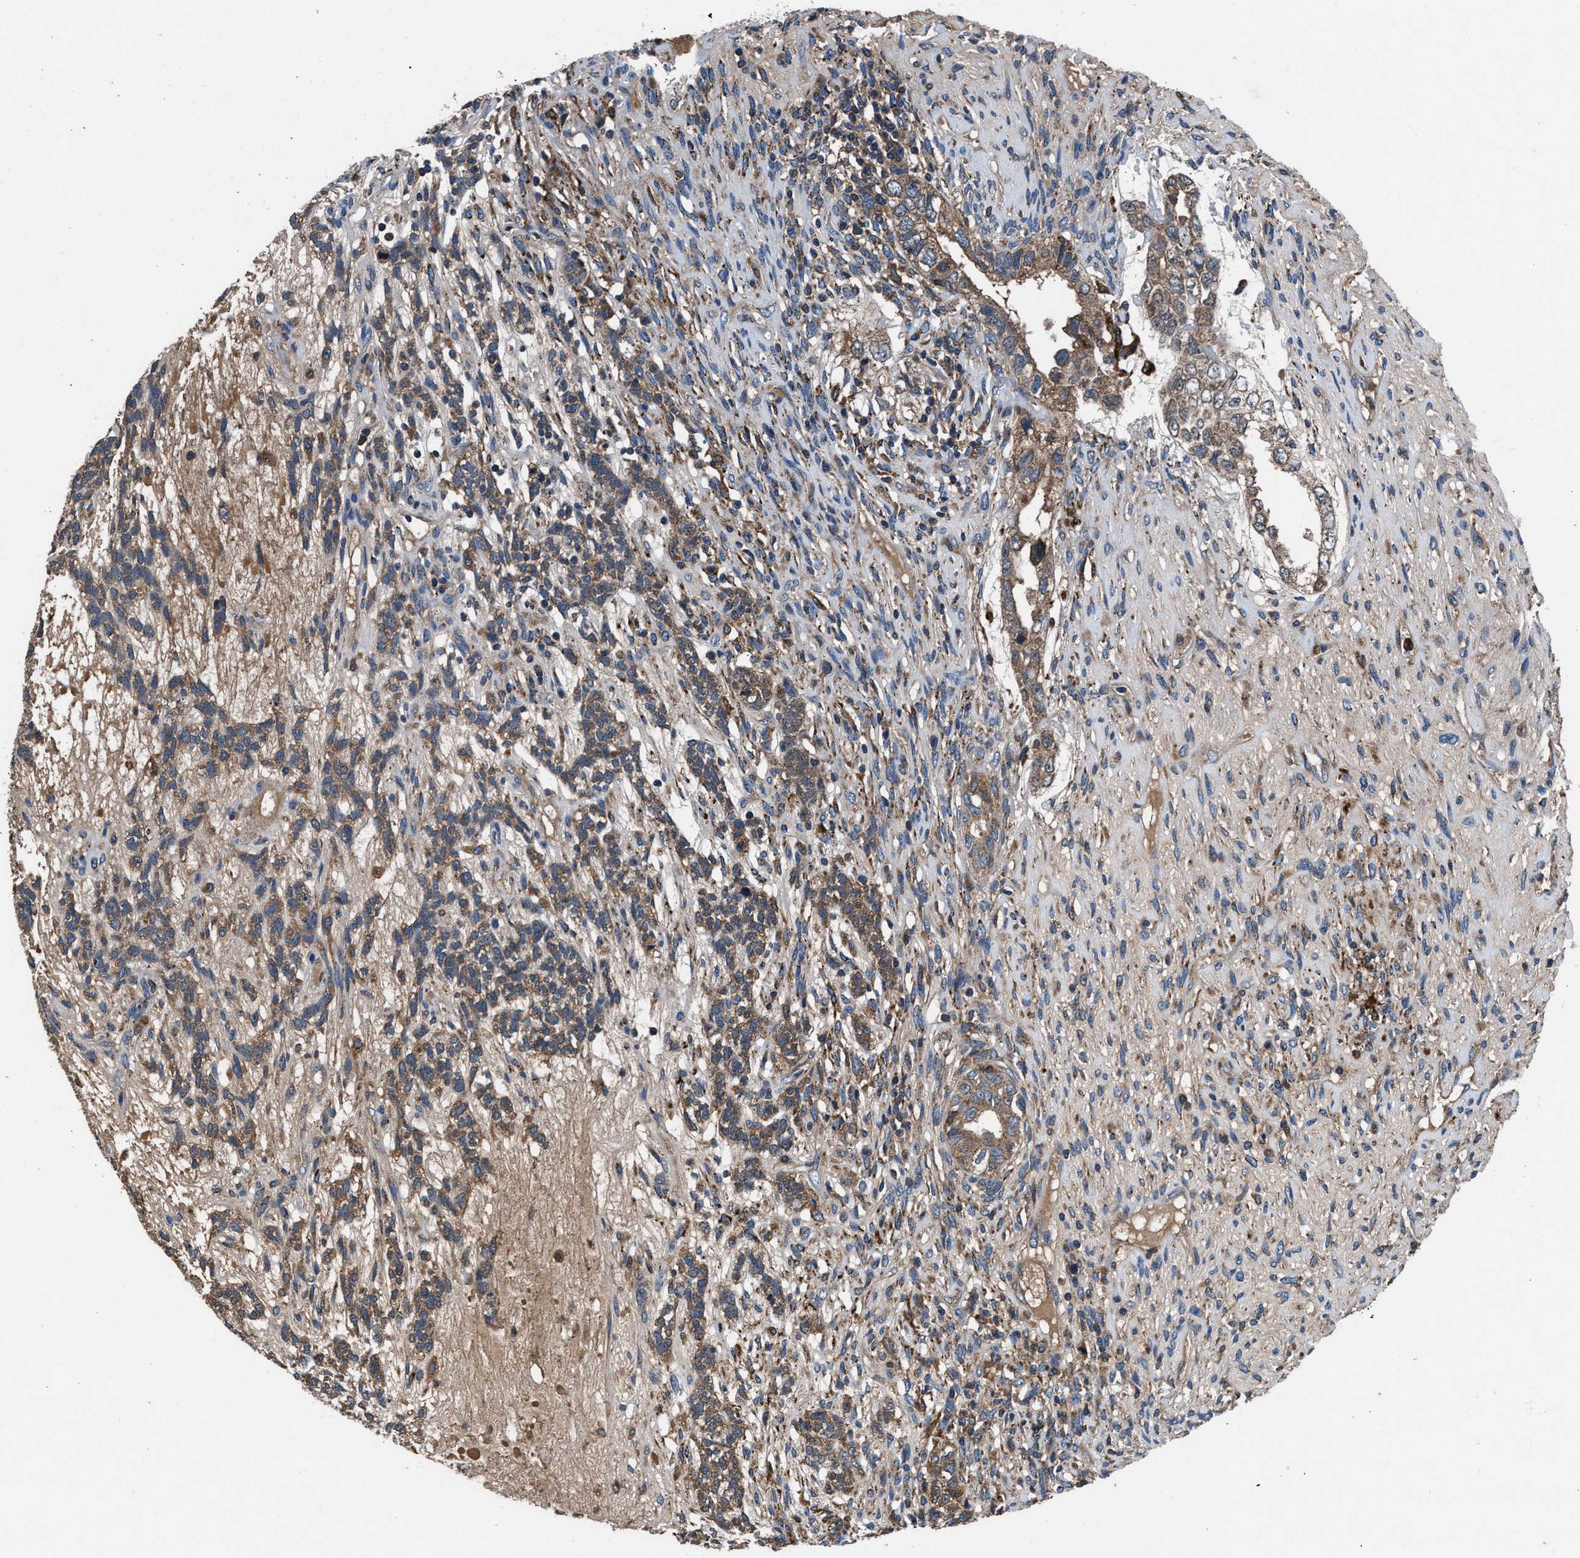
{"staining": {"intensity": "moderate", "quantity": ">75%", "location": "cytoplasmic/membranous"}, "tissue": "testis cancer", "cell_type": "Tumor cells", "image_type": "cancer", "snomed": [{"axis": "morphology", "description": "Seminoma, NOS"}, {"axis": "topography", "description": "Testis"}], "caption": "Seminoma (testis) was stained to show a protein in brown. There is medium levels of moderate cytoplasmic/membranous staining in about >75% of tumor cells.", "gene": "FAM221A", "patient": {"sex": "male", "age": 28}}